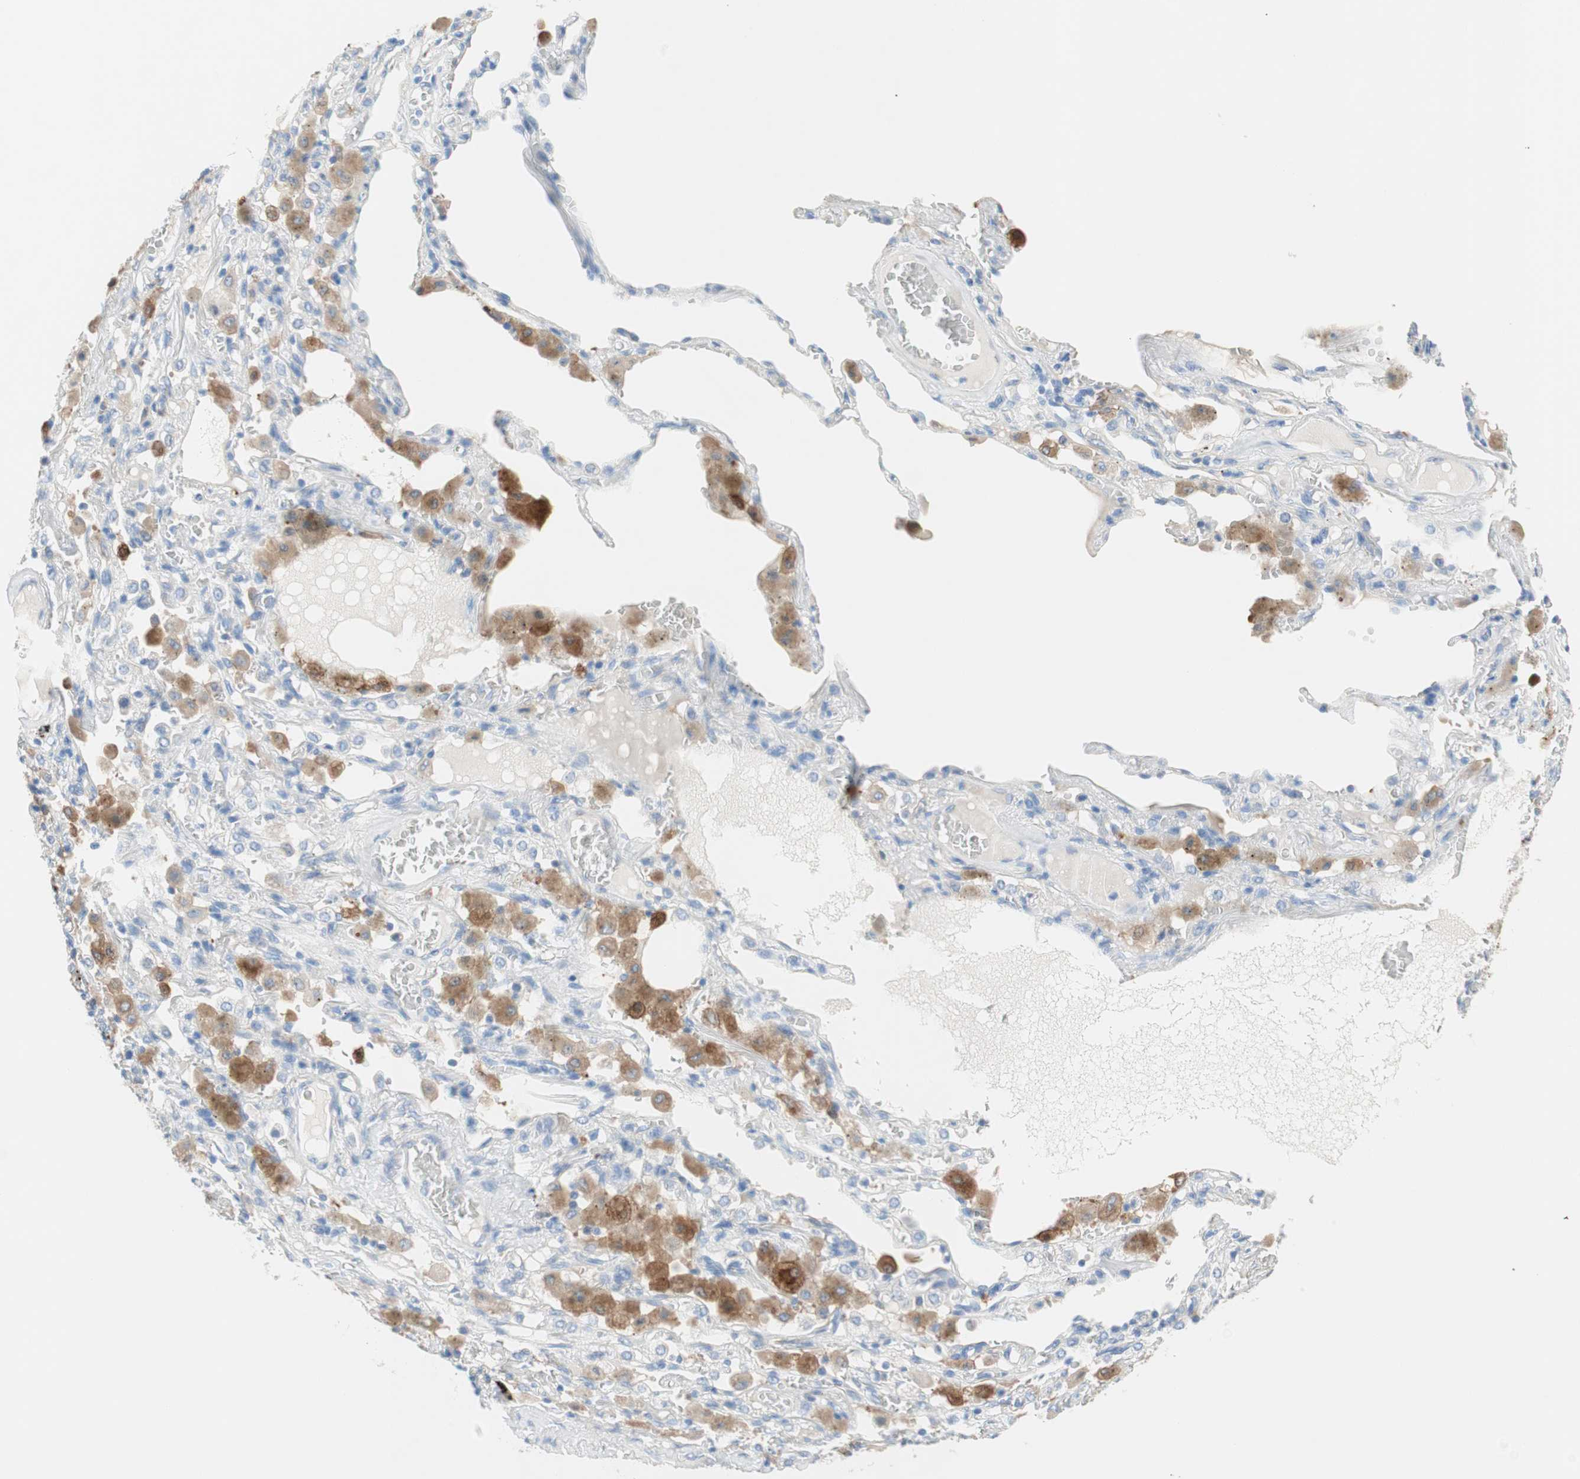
{"staining": {"intensity": "negative", "quantity": "none", "location": "none"}, "tissue": "lung cancer", "cell_type": "Tumor cells", "image_type": "cancer", "snomed": [{"axis": "morphology", "description": "Squamous cell carcinoma, NOS"}, {"axis": "topography", "description": "Lung"}], "caption": "High magnification brightfield microscopy of lung cancer (squamous cell carcinoma) stained with DAB (brown) and counterstained with hematoxylin (blue): tumor cells show no significant positivity. Nuclei are stained in blue.", "gene": "GLUL", "patient": {"sex": "male", "age": 57}}